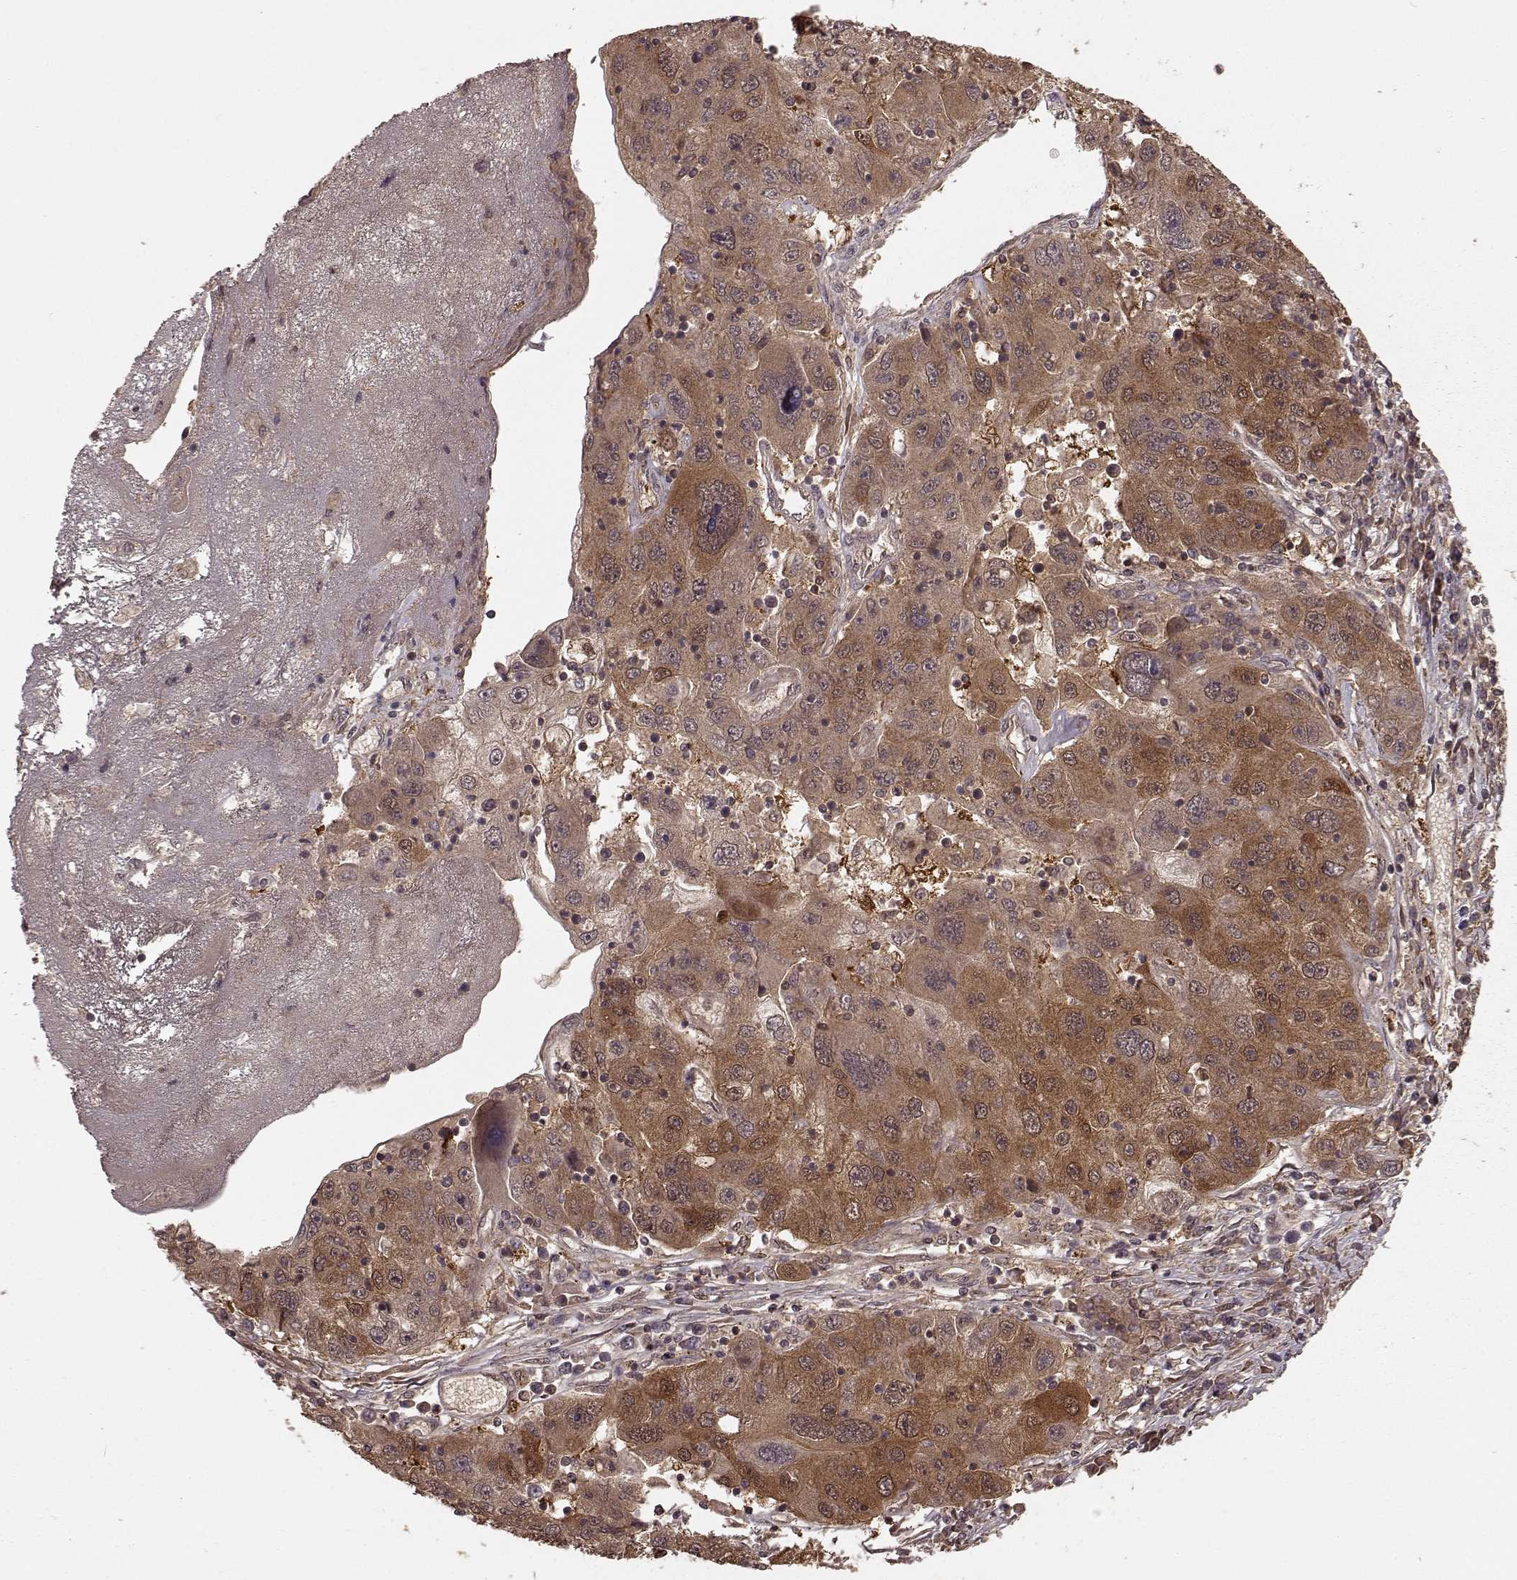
{"staining": {"intensity": "moderate", "quantity": ">75%", "location": "cytoplasmic/membranous"}, "tissue": "stomach cancer", "cell_type": "Tumor cells", "image_type": "cancer", "snomed": [{"axis": "morphology", "description": "Adenocarcinoma, NOS"}, {"axis": "topography", "description": "Stomach"}], "caption": "Immunohistochemistry (IHC) (DAB (3,3'-diaminobenzidine)) staining of human stomach cancer (adenocarcinoma) demonstrates moderate cytoplasmic/membranous protein expression in approximately >75% of tumor cells.", "gene": "GSS", "patient": {"sex": "male", "age": 56}}